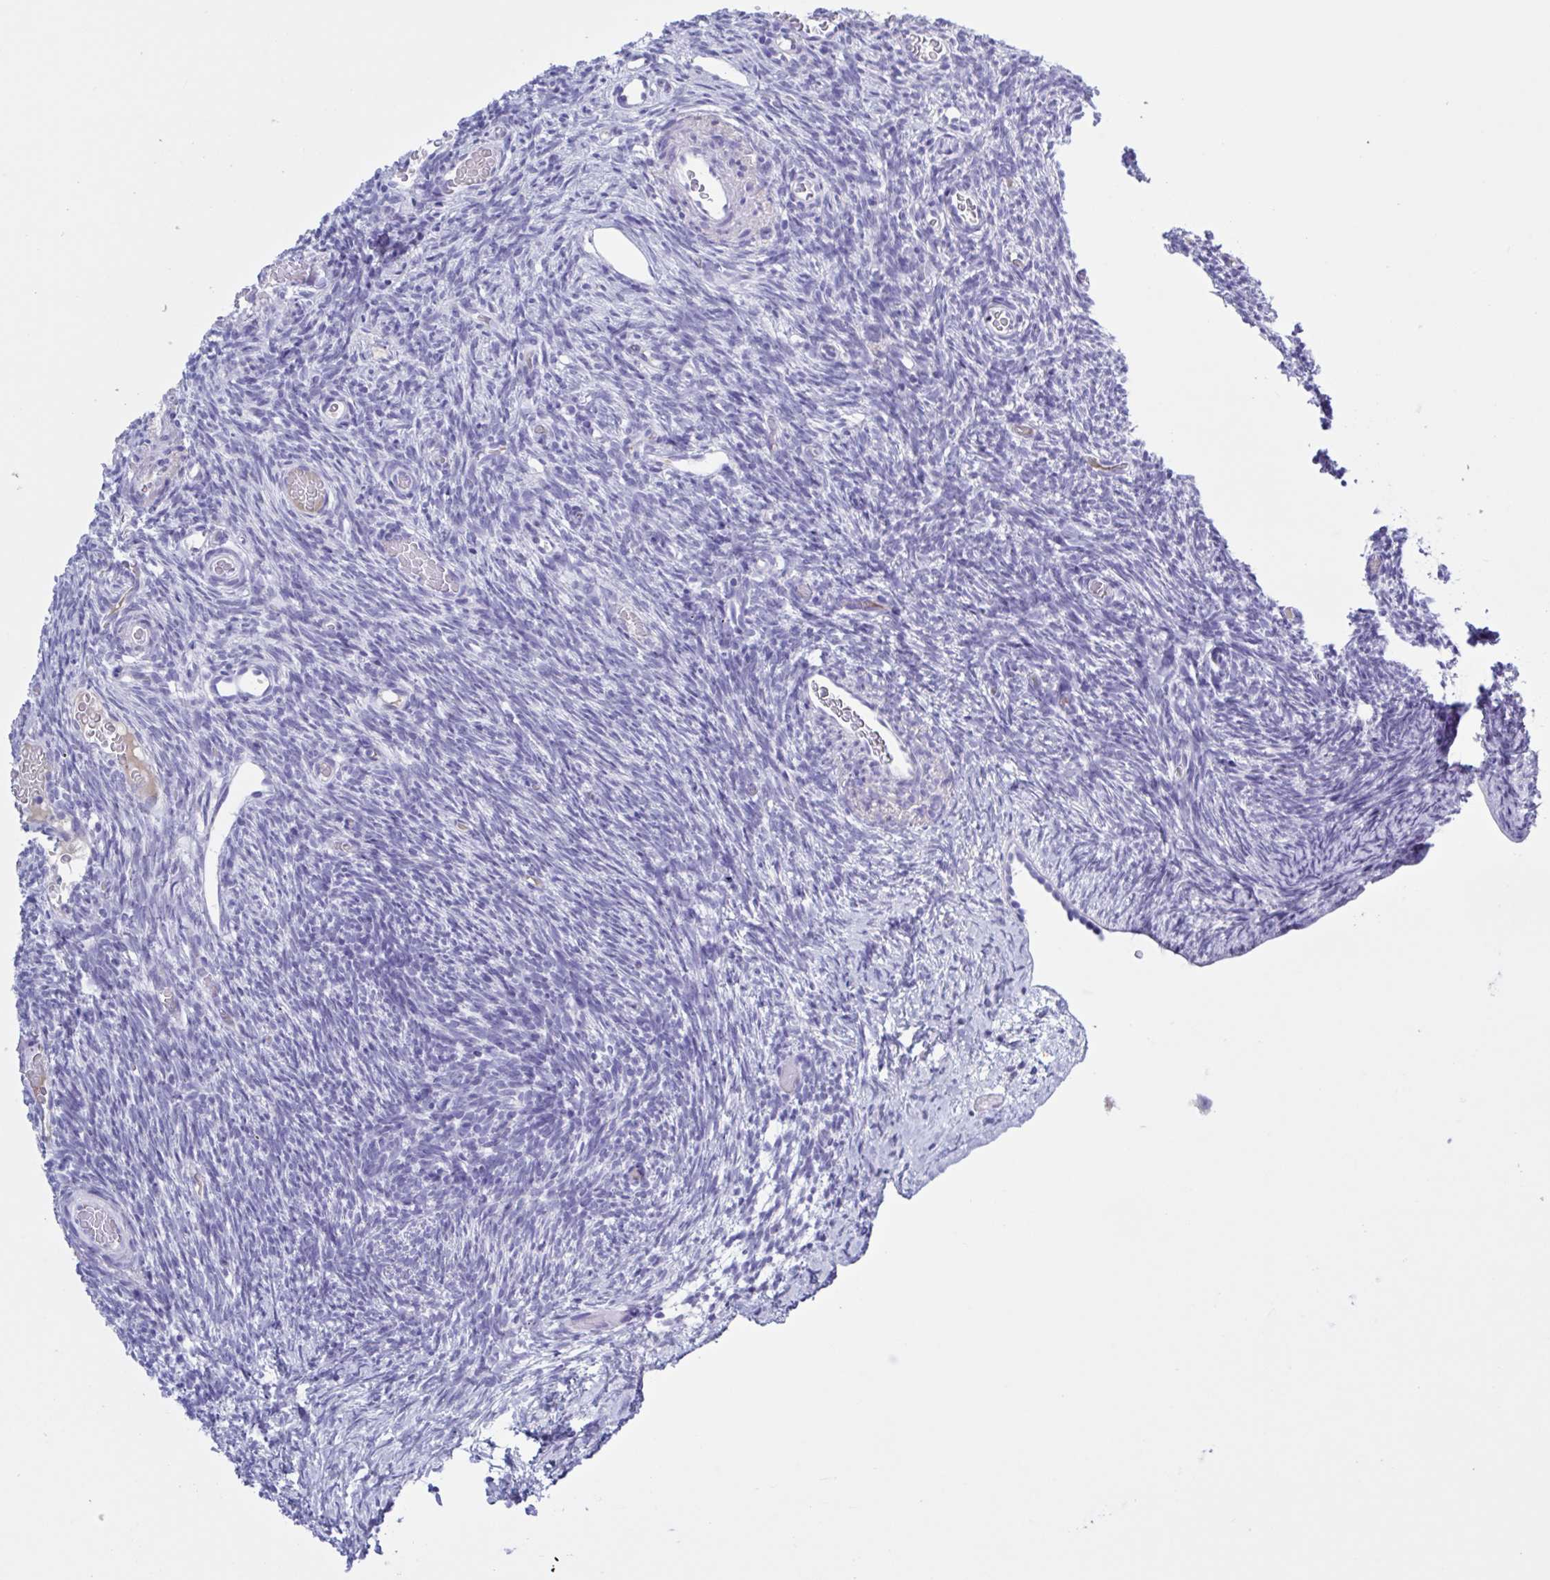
{"staining": {"intensity": "negative", "quantity": "none", "location": "none"}, "tissue": "ovary", "cell_type": "Ovarian stroma cells", "image_type": "normal", "snomed": [{"axis": "morphology", "description": "Normal tissue, NOS"}, {"axis": "topography", "description": "Ovary"}], "caption": "An IHC histopathology image of unremarkable ovary is shown. There is no staining in ovarian stroma cells of ovary. (DAB (3,3'-diaminobenzidine) immunohistochemistry (IHC) visualized using brightfield microscopy, high magnification).", "gene": "USP35", "patient": {"sex": "female", "age": 39}}